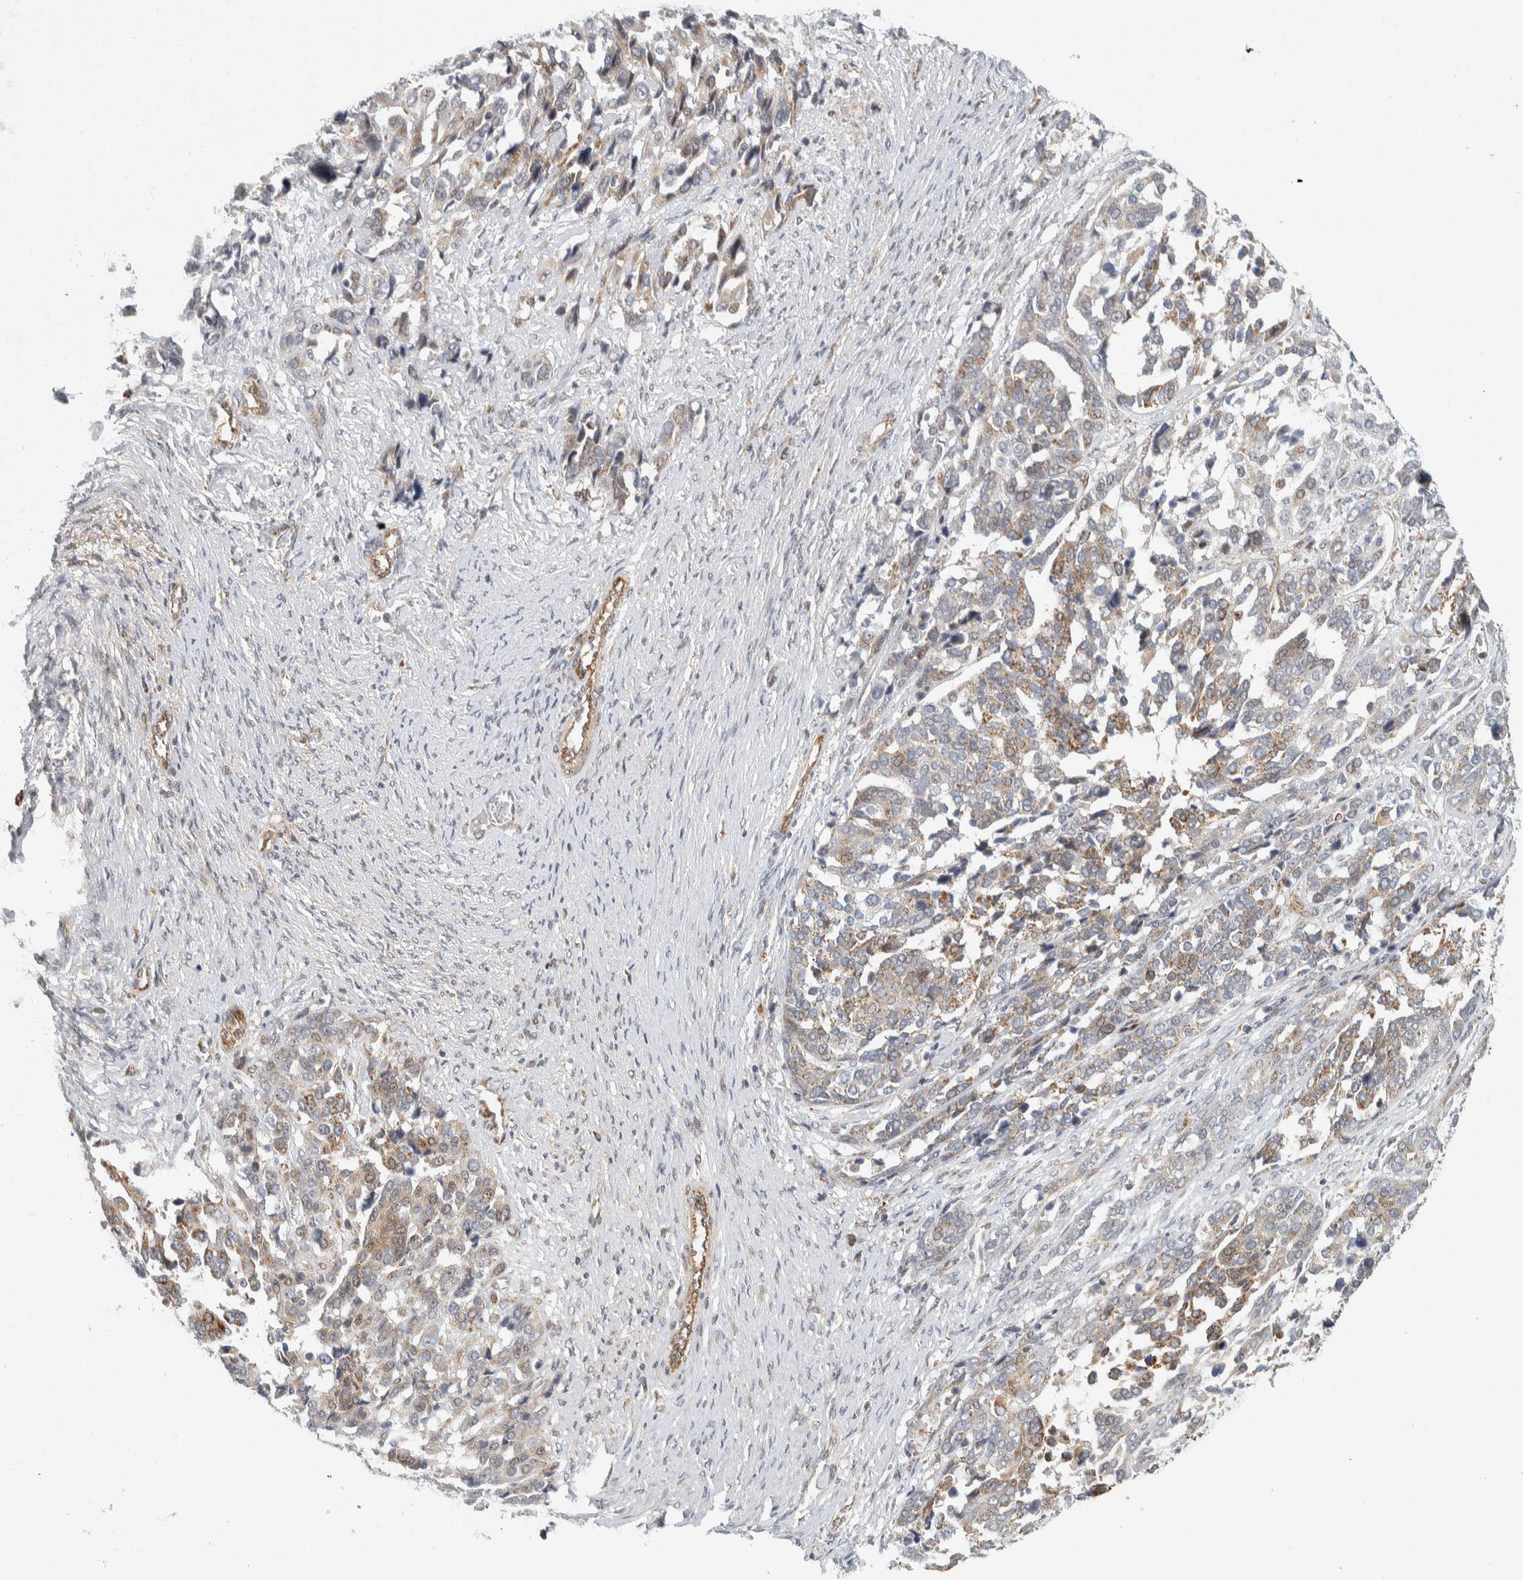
{"staining": {"intensity": "weak", "quantity": ">75%", "location": "cytoplasmic/membranous"}, "tissue": "ovarian cancer", "cell_type": "Tumor cells", "image_type": "cancer", "snomed": [{"axis": "morphology", "description": "Cystadenocarcinoma, serous, NOS"}, {"axis": "topography", "description": "Ovary"}], "caption": "Protein staining of serous cystadenocarcinoma (ovarian) tissue demonstrates weak cytoplasmic/membranous positivity in about >75% of tumor cells.", "gene": "AFP", "patient": {"sex": "female", "age": 44}}